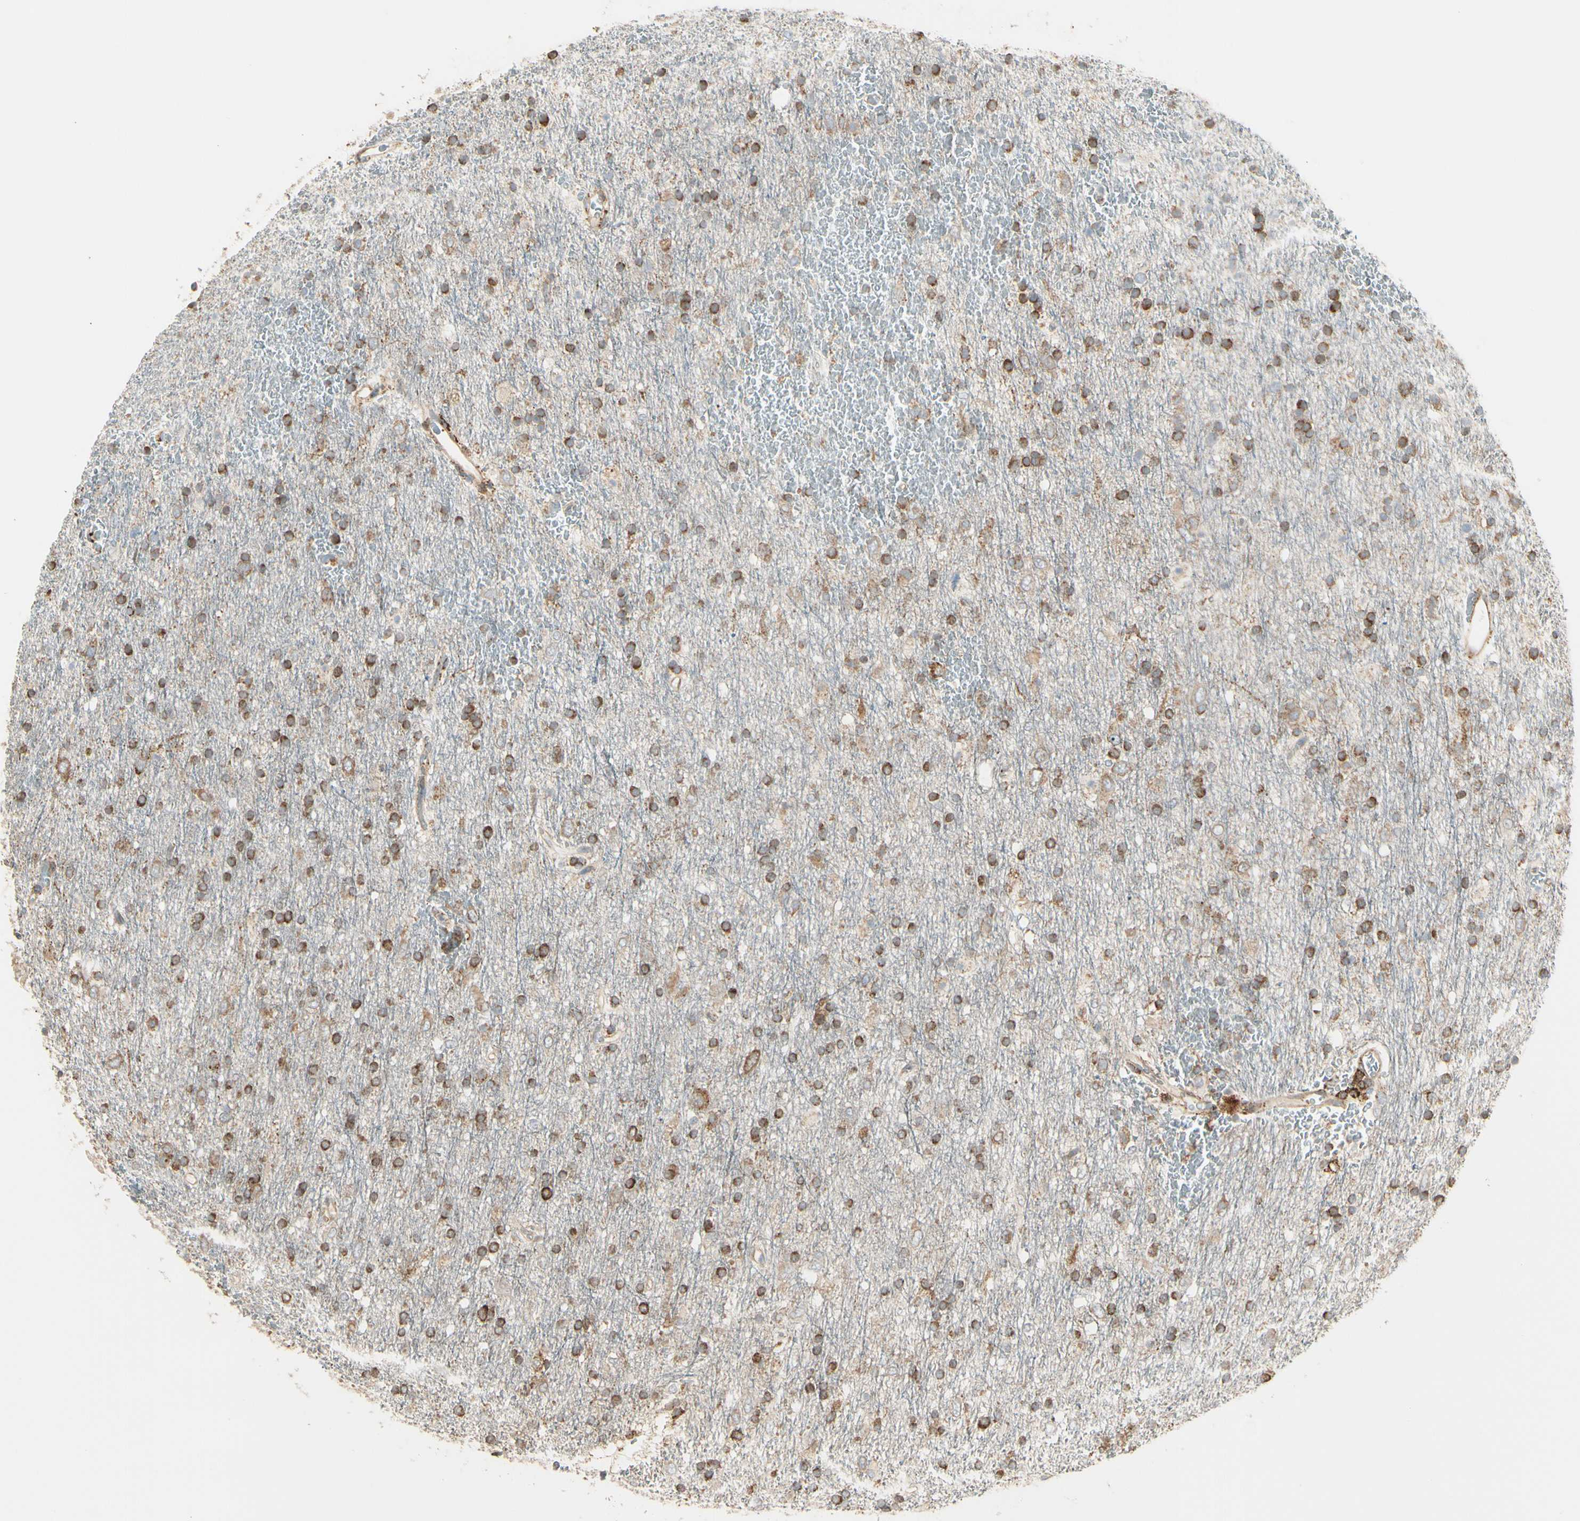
{"staining": {"intensity": "moderate", "quantity": ">75%", "location": "cytoplasmic/membranous"}, "tissue": "glioma", "cell_type": "Tumor cells", "image_type": "cancer", "snomed": [{"axis": "morphology", "description": "Glioma, malignant, Low grade"}, {"axis": "topography", "description": "Brain"}], "caption": "This image demonstrates IHC staining of glioma, with medium moderate cytoplasmic/membranous positivity in approximately >75% of tumor cells.", "gene": "HSP90B1", "patient": {"sex": "male", "age": 77}}